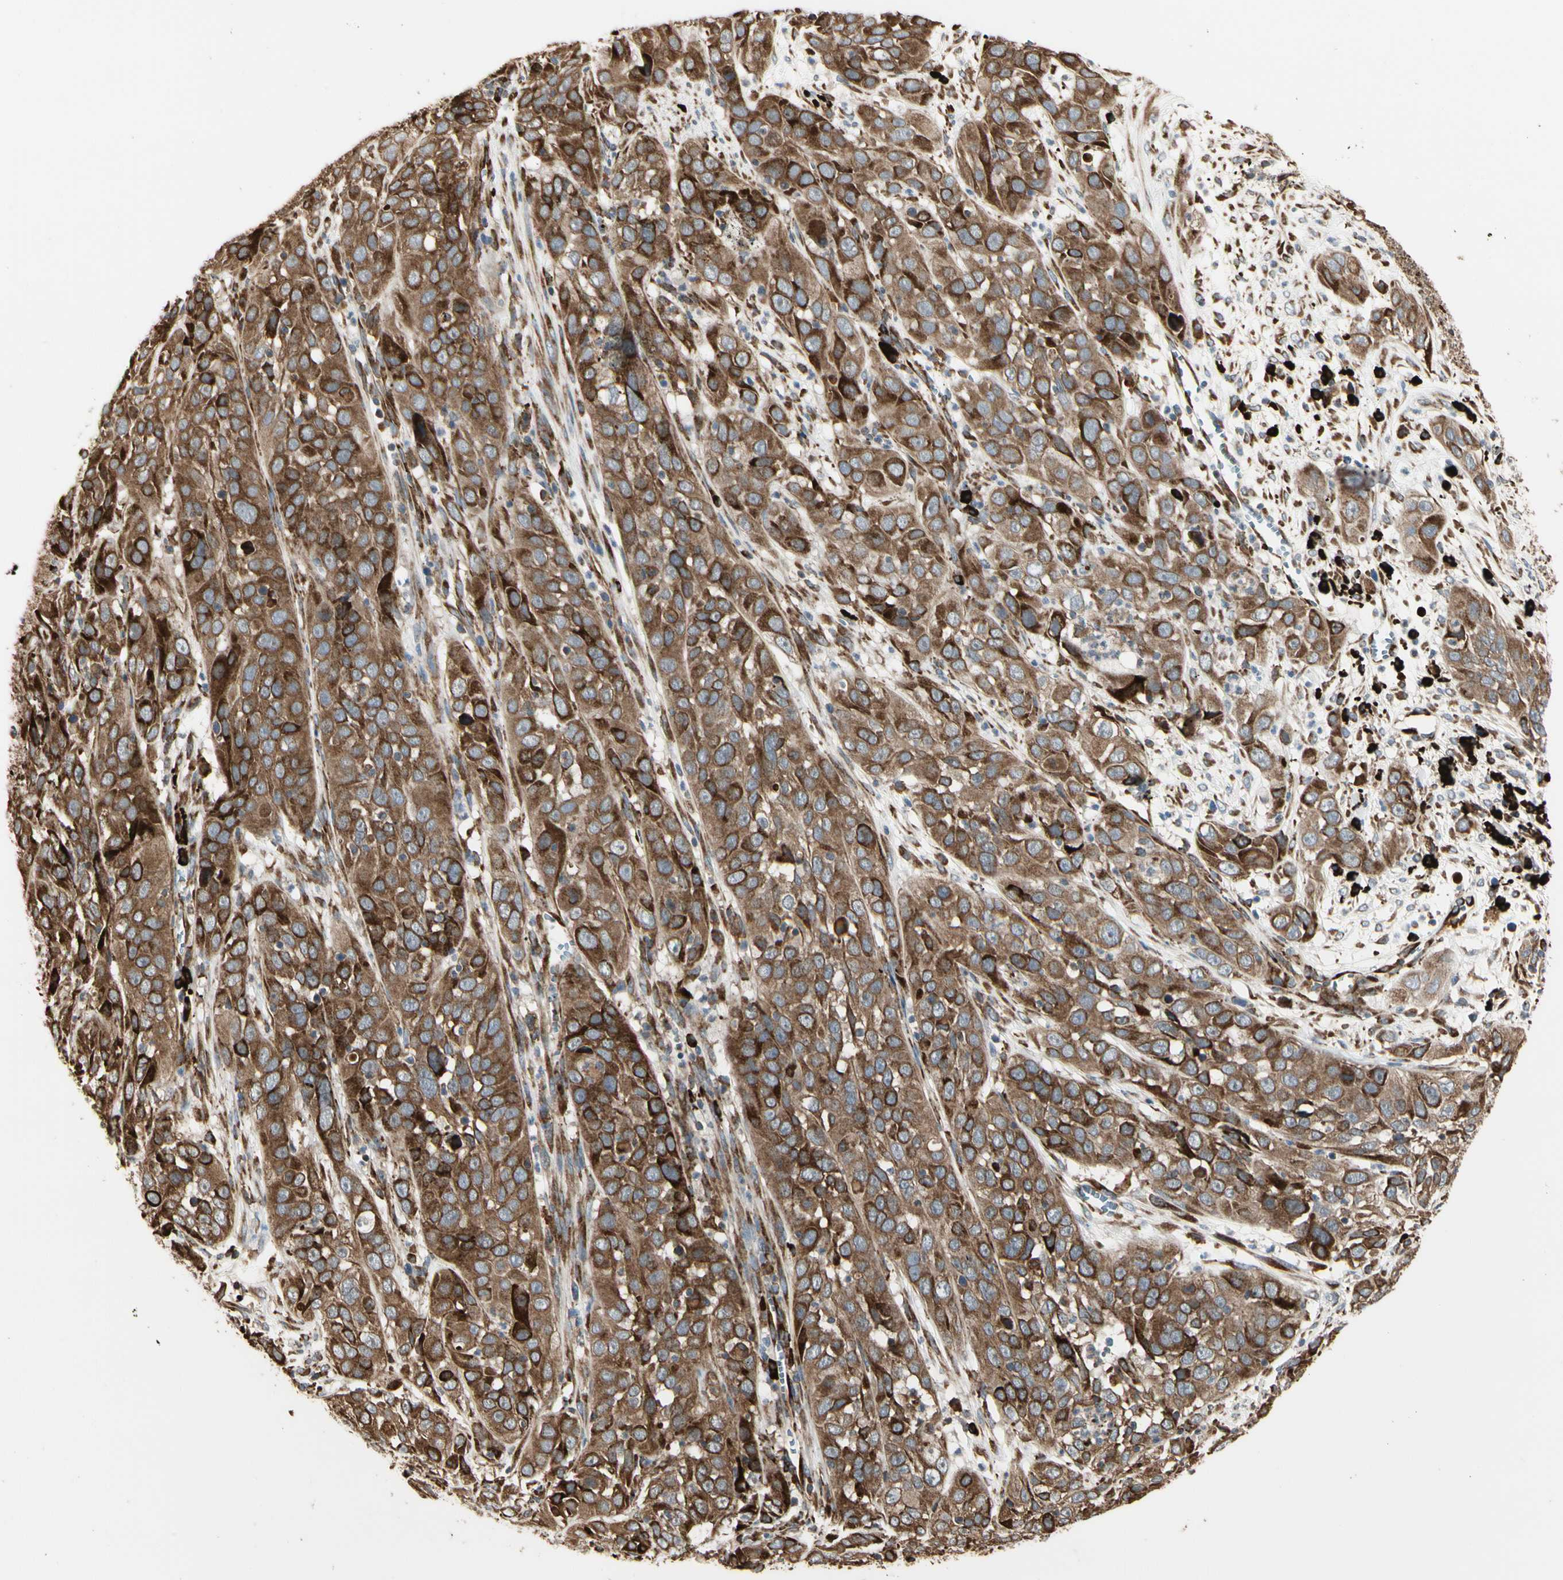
{"staining": {"intensity": "strong", "quantity": ">75%", "location": "cytoplasmic/membranous"}, "tissue": "cervical cancer", "cell_type": "Tumor cells", "image_type": "cancer", "snomed": [{"axis": "morphology", "description": "Squamous cell carcinoma, NOS"}, {"axis": "topography", "description": "Cervix"}], "caption": "Immunohistochemistry of human squamous cell carcinoma (cervical) displays high levels of strong cytoplasmic/membranous expression in approximately >75% of tumor cells. Using DAB (3,3'-diaminobenzidine) (brown) and hematoxylin (blue) stains, captured at high magnification using brightfield microscopy.", "gene": "HSP90B1", "patient": {"sex": "female", "age": 32}}